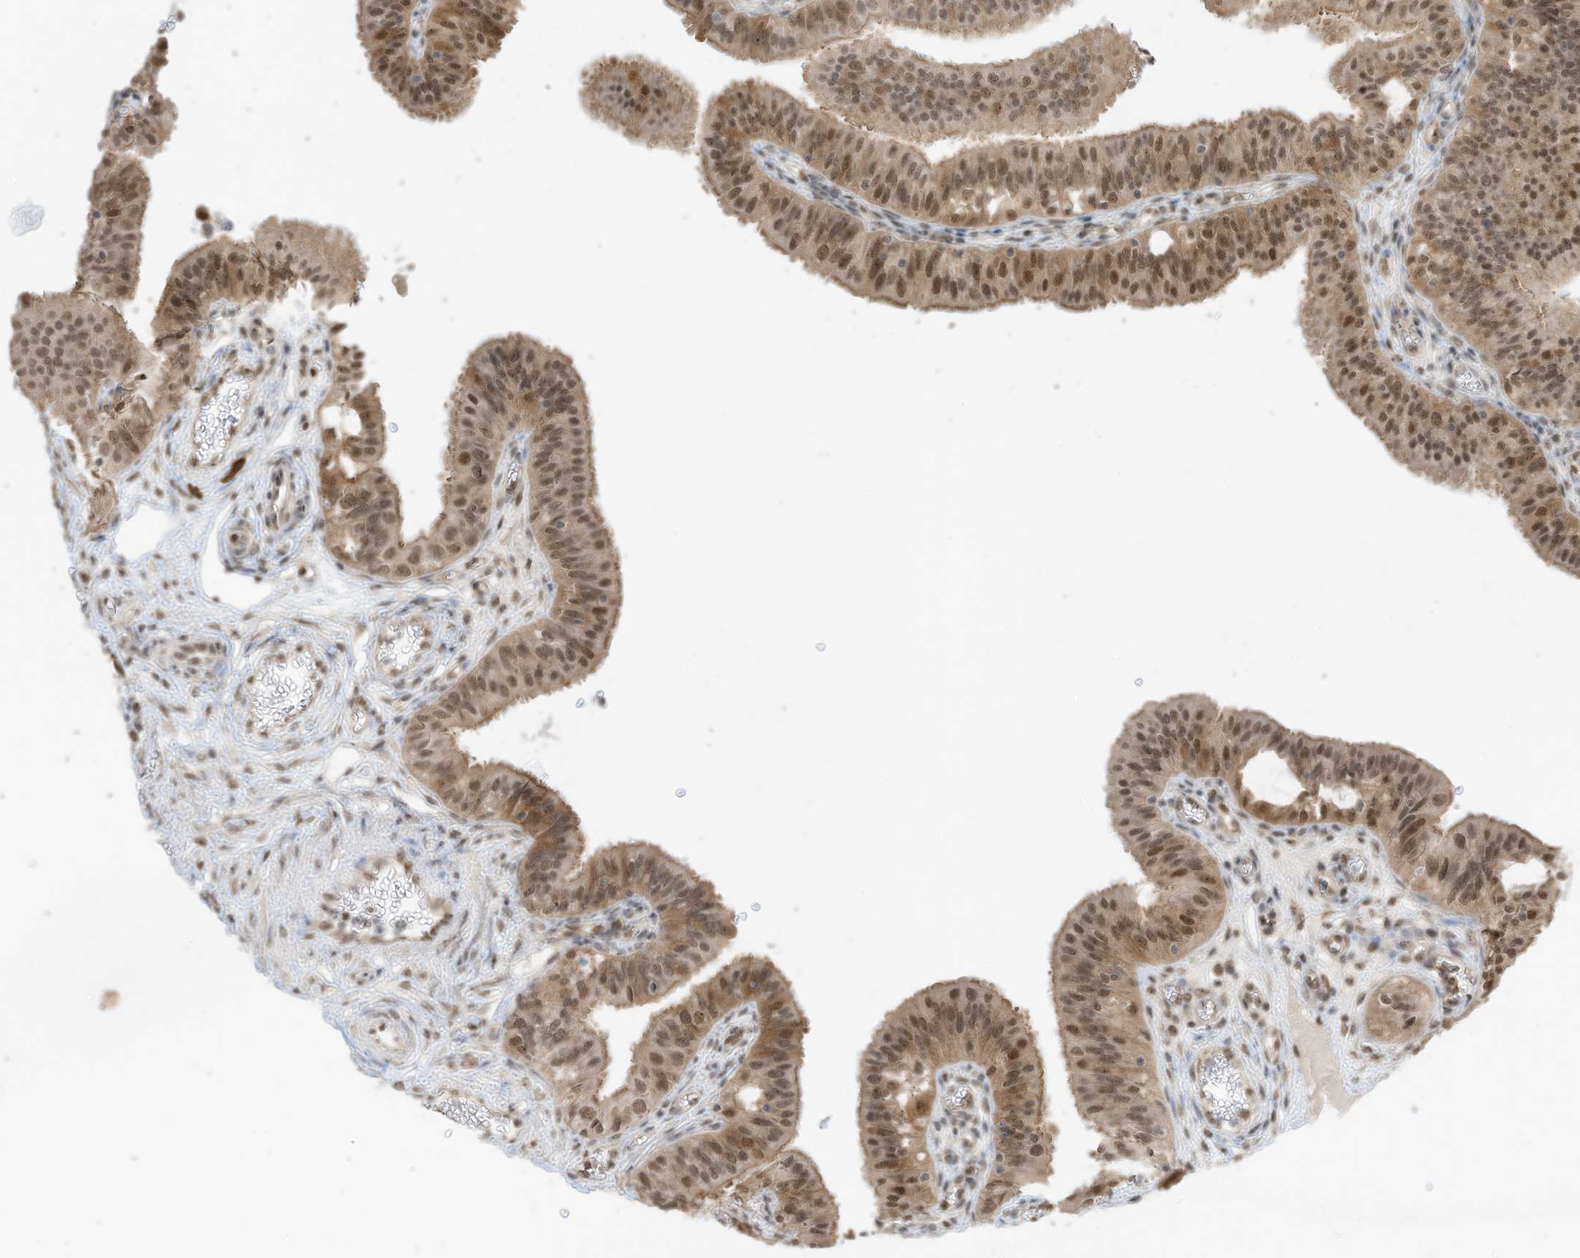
{"staining": {"intensity": "moderate", "quantity": ">75%", "location": "cytoplasmic/membranous,nuclear"}, "tissue": "fallopian tube", "cell_type": "Glandular cells", "image_type": "normal", "snomed": [{"axis": "morphology", "description": "Normal tissue, NOS"}, {"axis": "topography", "description": "Fallopian tube"}, {"axis": "topography", "description": "Ovary"}], "caption": "Immunohistochemical staining of normal human fallopian tube reveals >75% levels of moderate cytoplasmic/membranous,nuclear protein positivity in about >75% of glandular cells. The staining was performed using DAB to visualize the protein expression in brown, while the nuclei were stained in blue with hematoxylin (Magnification: 20x).", "gene": "ZNF195", "patient": {"sex": "female", "age": 42}}